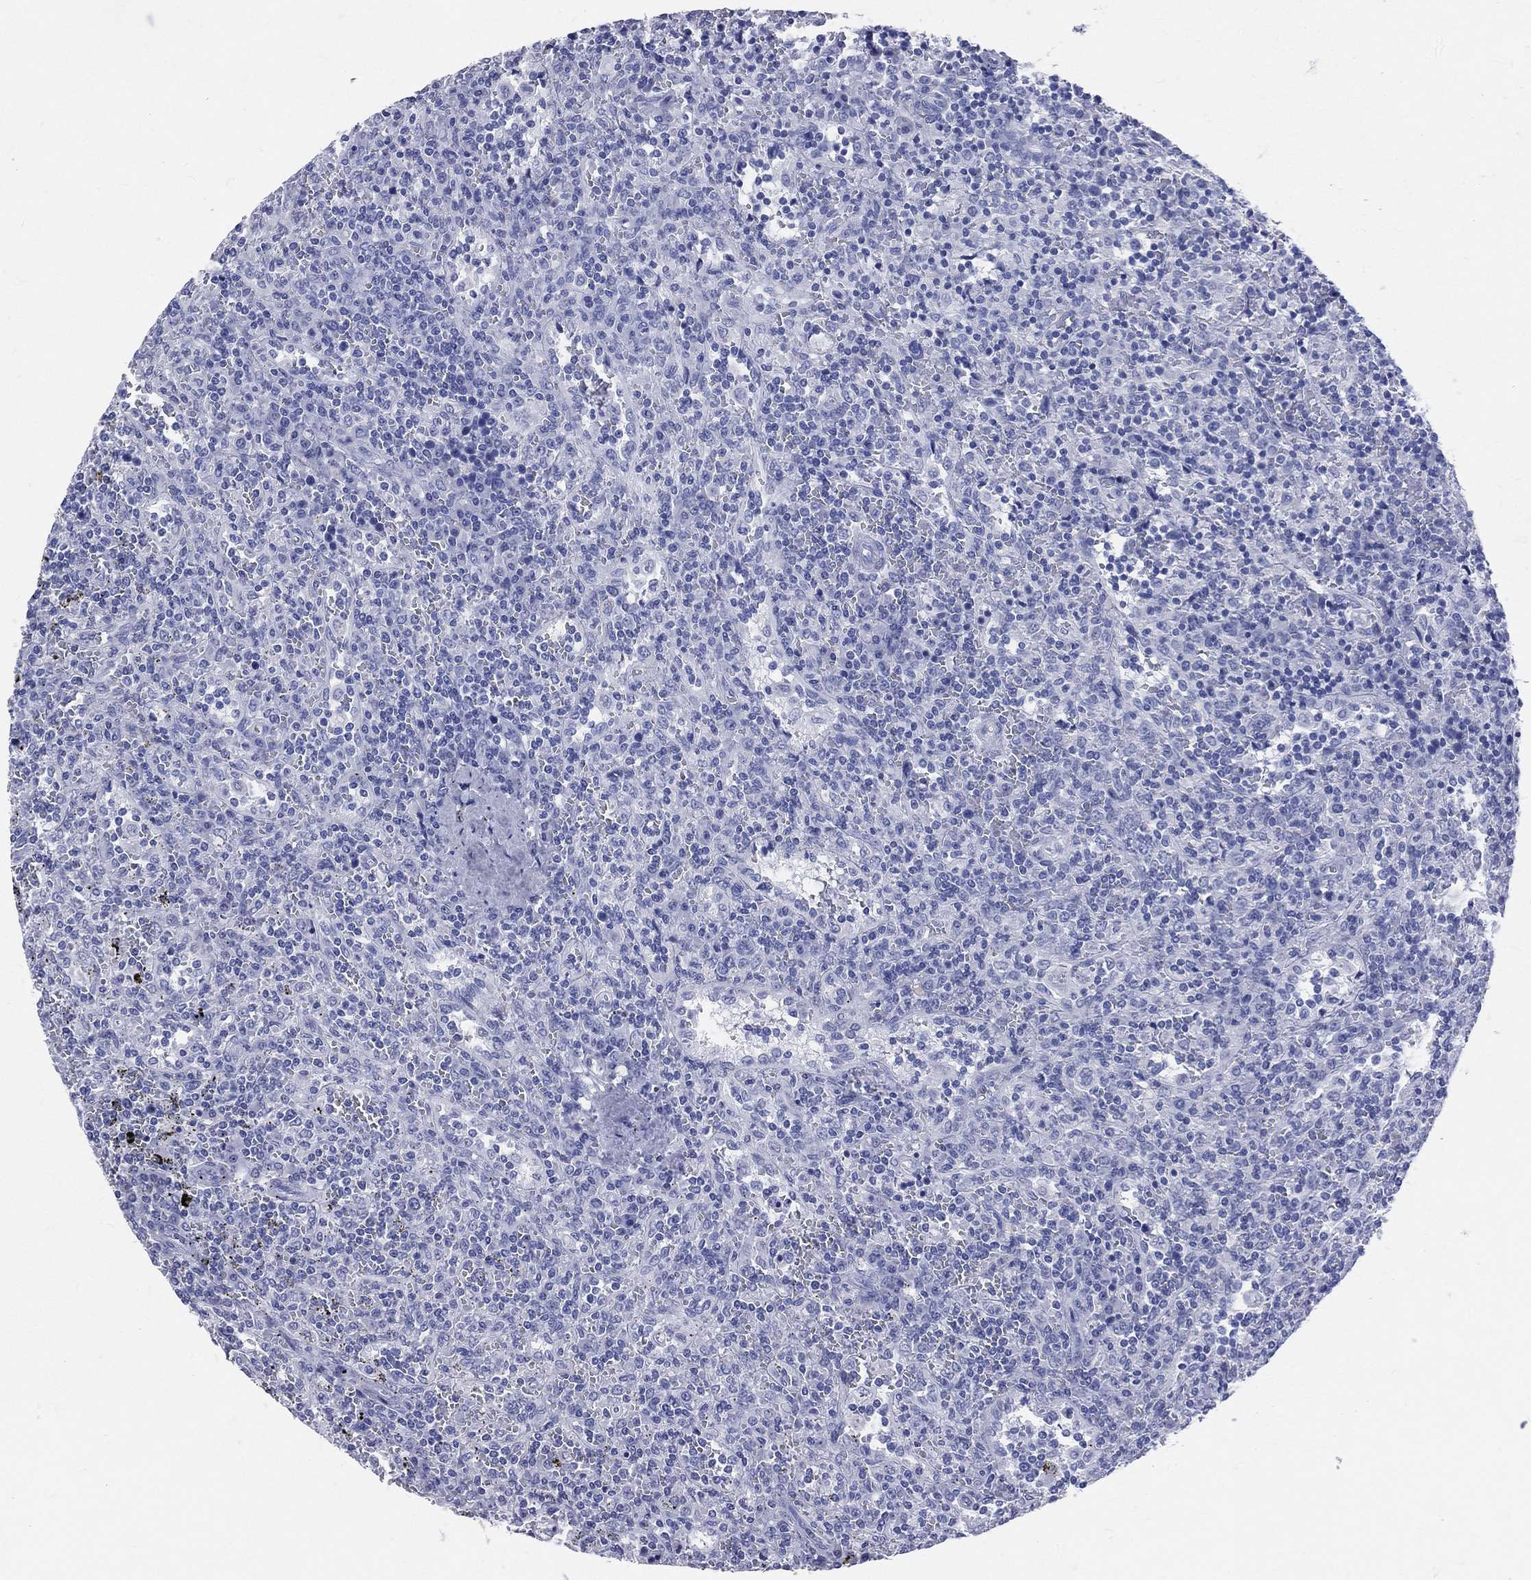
{"staining": {"intensity": "negative", "quantity": "none", "location": "none"}, "tissue": "lymphoma", "cell_type": "Tumor cells", "image_type": "cancer", "snomed": [{"axis": "morphology", "description": "Malignant lymphoma, non-Hodgkin's type, Low grade"}, {"axis": "topography", "description": "Spleen"}], "caption": "The histopathology image demonstrates no staining of tumor cells in lymphoma.", "gene": "CYLC1", "patient": {"sex": "male", "age": 62}}